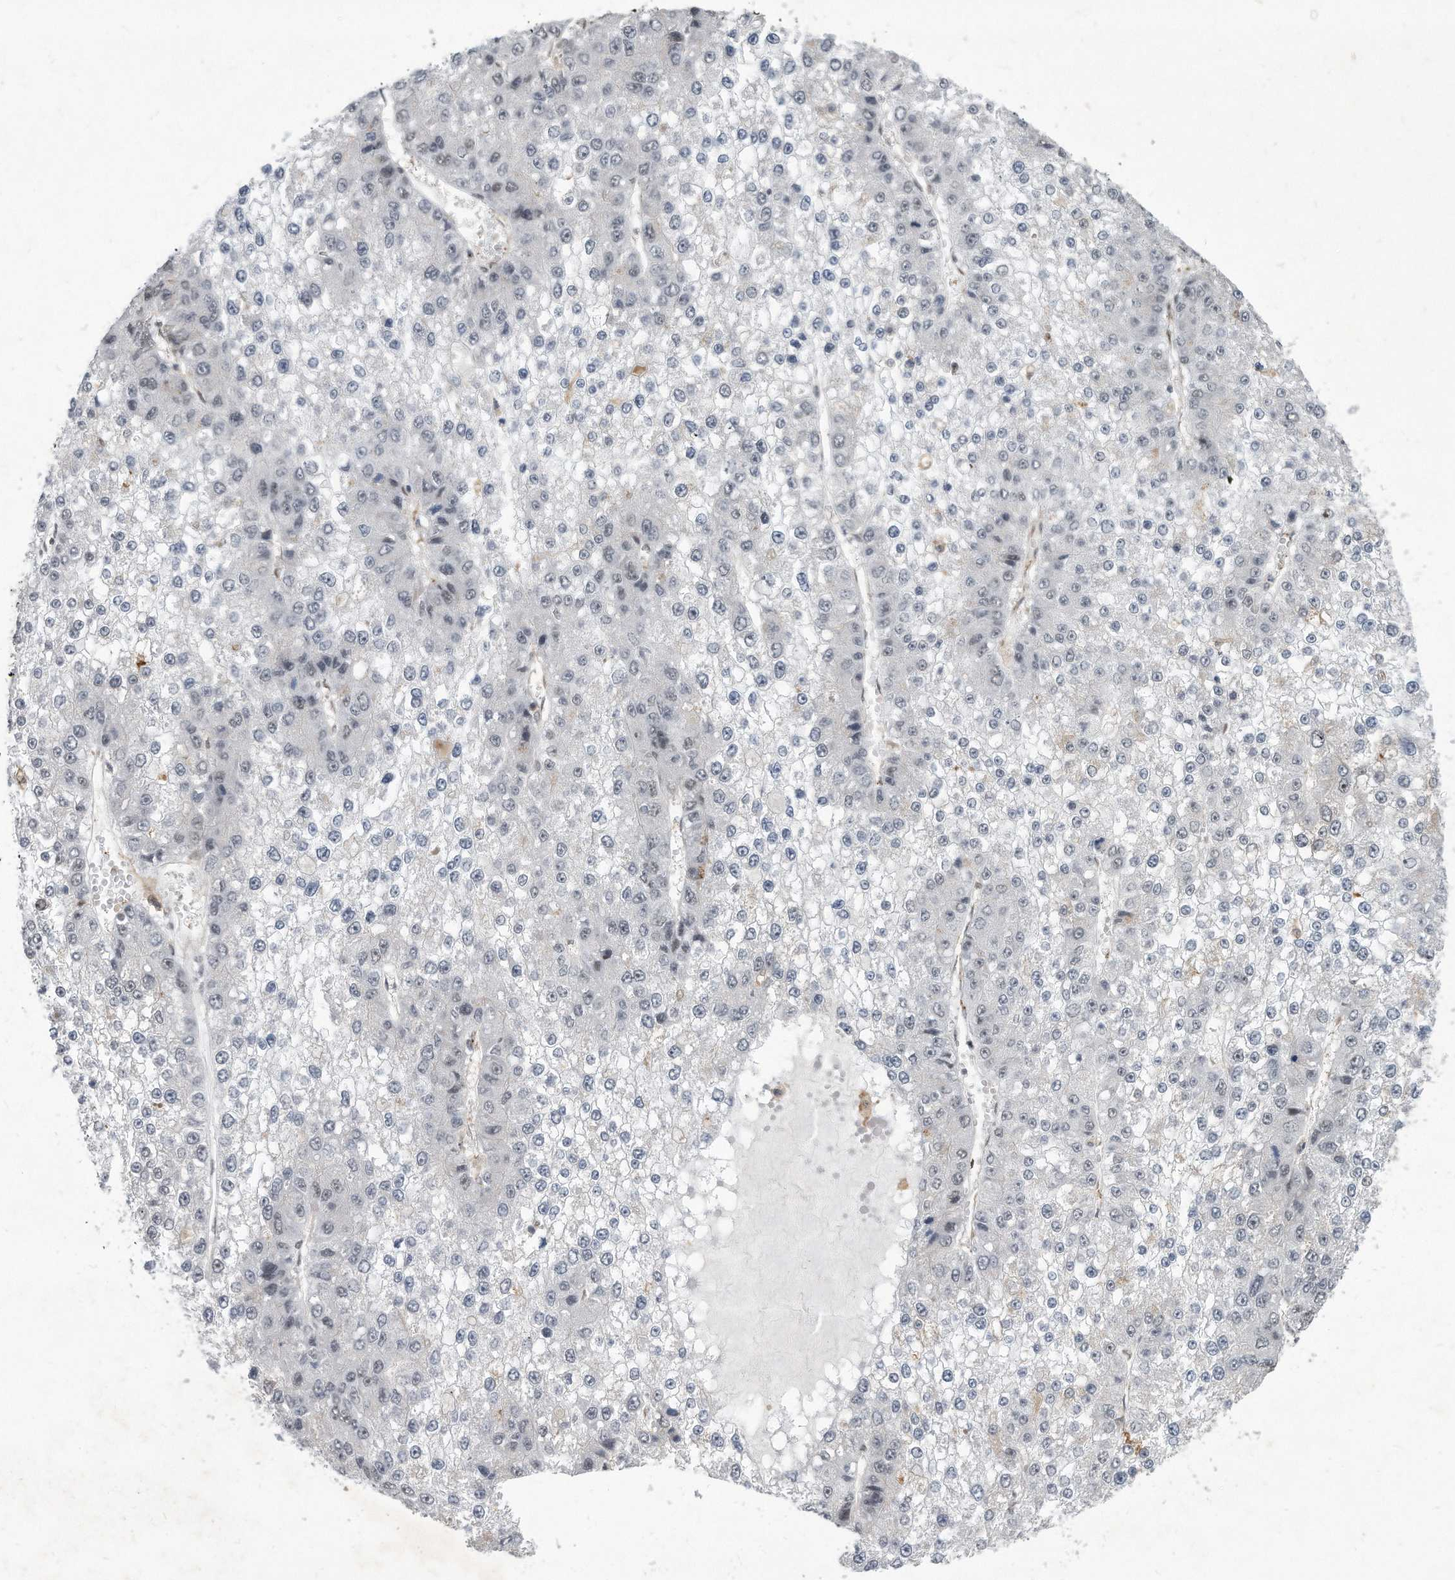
{"staining": {"intensity": "negative", "quantity": "none", "location": "none"}, "tissue": "liver cancer", "cell_type": "Tumor cells", "image_type": "cancer", "snomed": [{"axis": "morphology", "description": "Carcinoma, Hepatocellular, NOS"}, {"axis": "topography", "description": "Liver"}], "caption": "A high-resolution image shows immunohistochemistry (IHC) staining of liver hepatocellular carcinoma, which shows no significant positivity in tumor cells.", "gene": "PGBD2", "patient": {"sex": "female", "age": 73}}